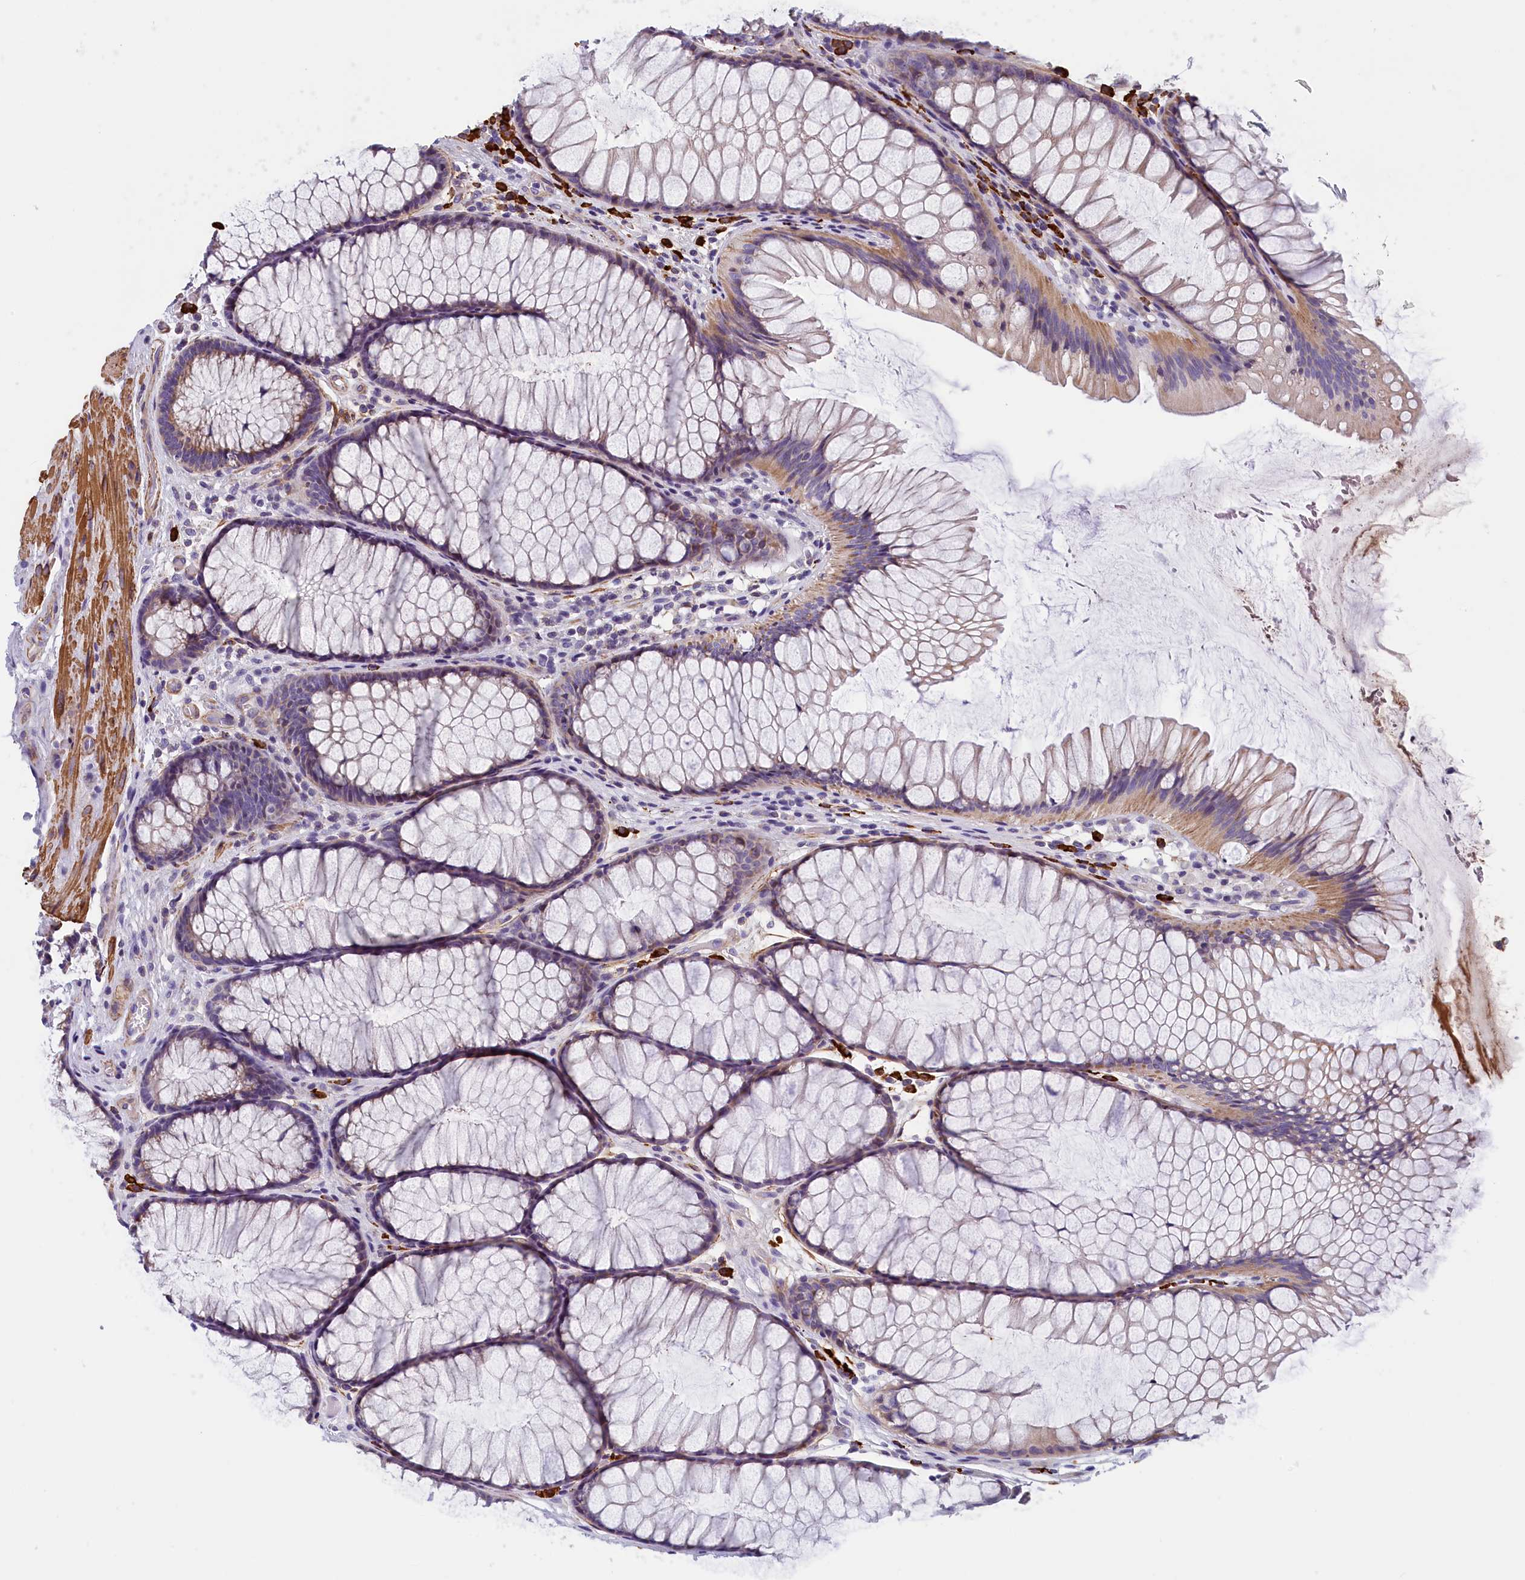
{"staining": {"intensity": "moderate", "quantity": ">75%", "location": "cytoplasmic/membranous"}, "tissue": "colon", "cell_type": "Endothelial cells", "image_type": "normal", "snomed": [{"axis": "morphology", "description": "Normal tissue, NOS"}, {"axis": "topography", "description": "Colon"}], "caption": "Immunohistochemistry (IHC) histopathology image of unremarkable human colon stained for a protein (brown), which reveals medium levels of moderate cytoplasmic/membranous expression in approximately >75% of endothelial cells.", "gene": "BCL2L13", "patient": {"sex": "female", "age": 82}}